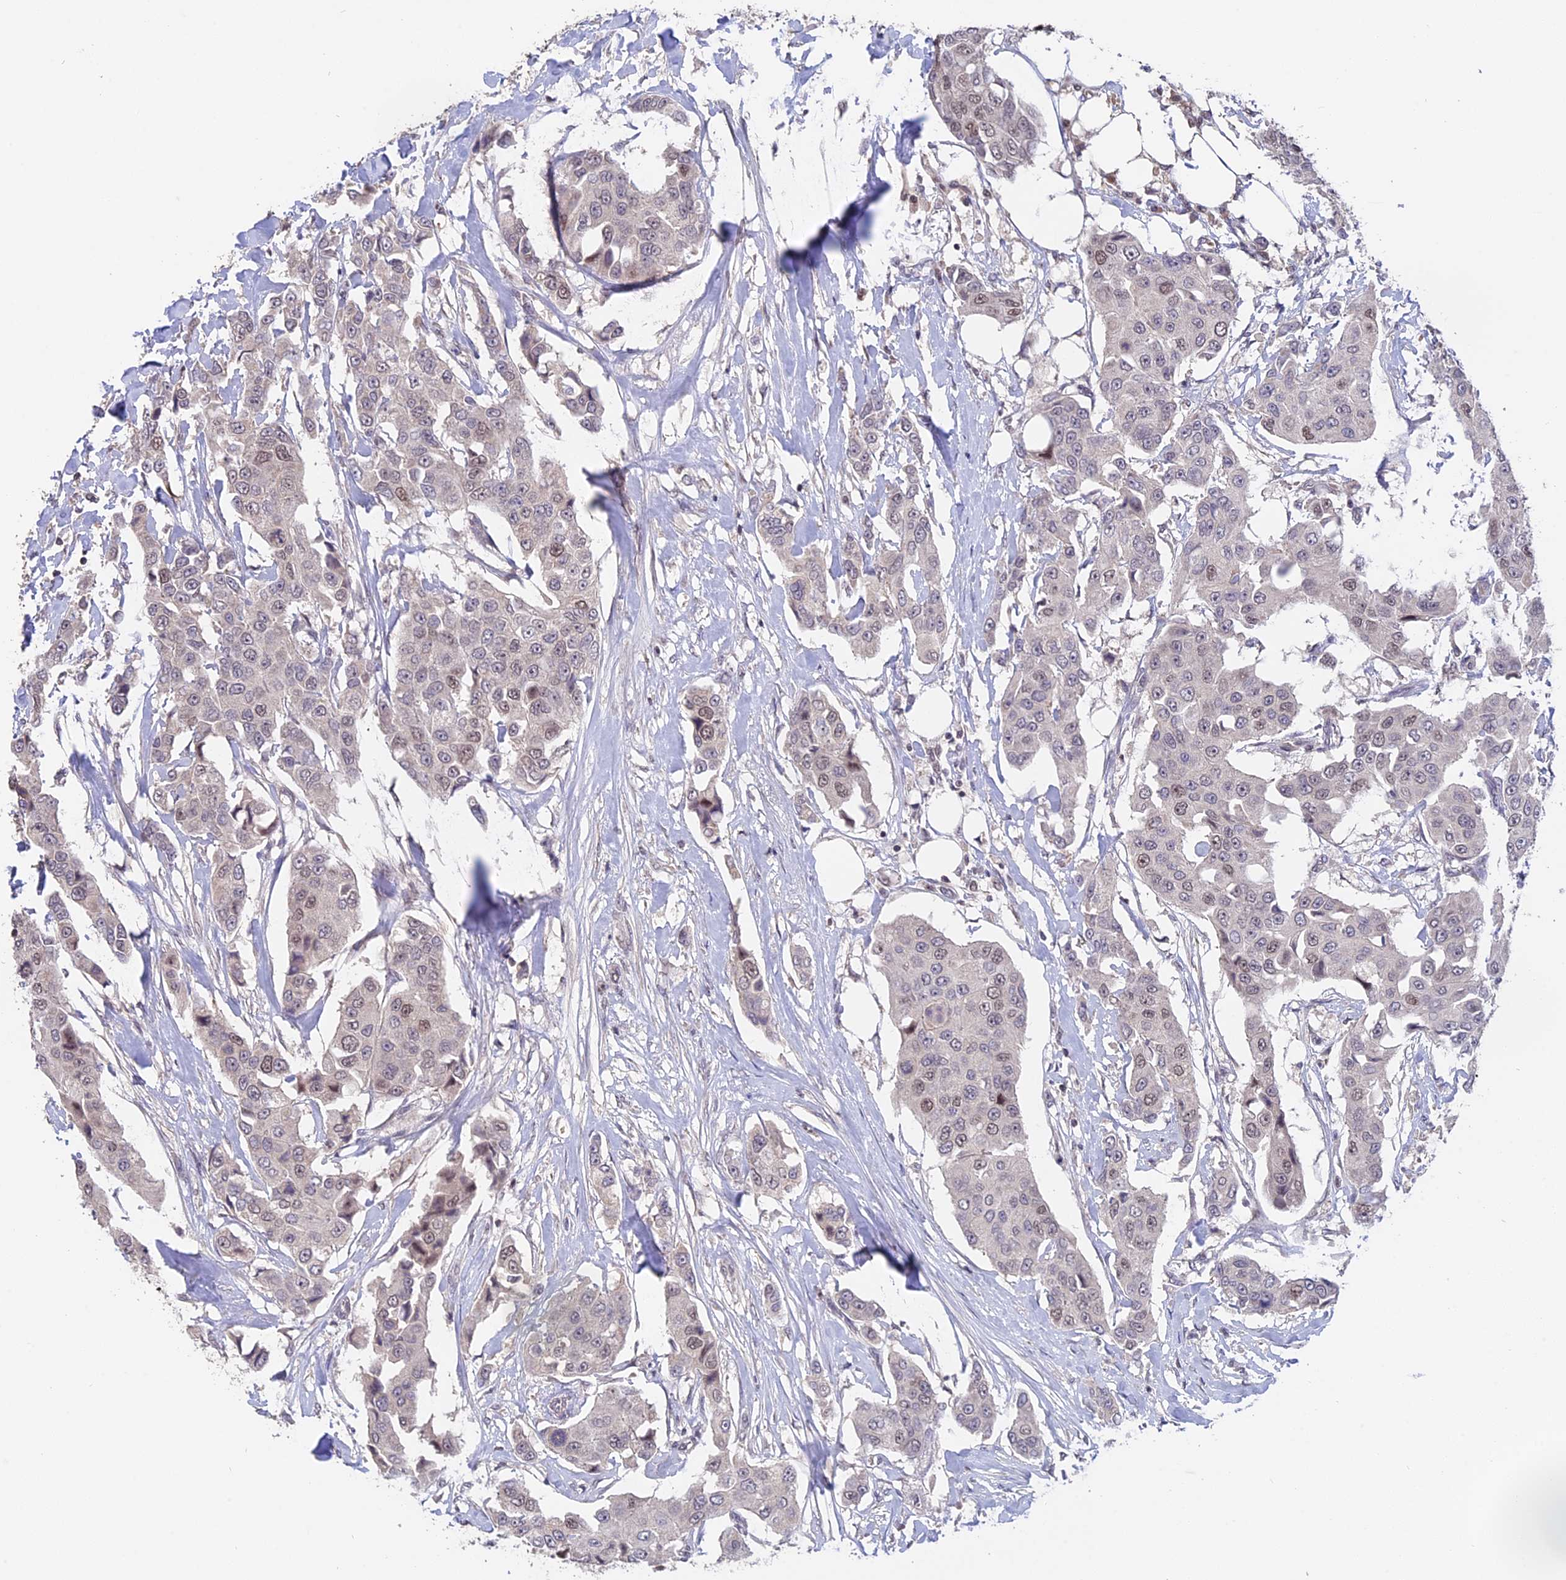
{"staining": {"intensity": "weak", "quantity": "<25%", "location": "nuclear"}, "tissue": "breast cancer", "cell_type": "Tumor cells", "image_type": "cancer", "snomed": [{"axis": "morphology", "description": "Duct carcinoma"}, {"axis": "topography", "description": "Breast"}], "caption": "Micrograph shows no significant protein expression in tumor cells of invasive ductal carcinoma (breast).", "gene": "RFC5", "patient": {"sex": "female", "age": 80}}